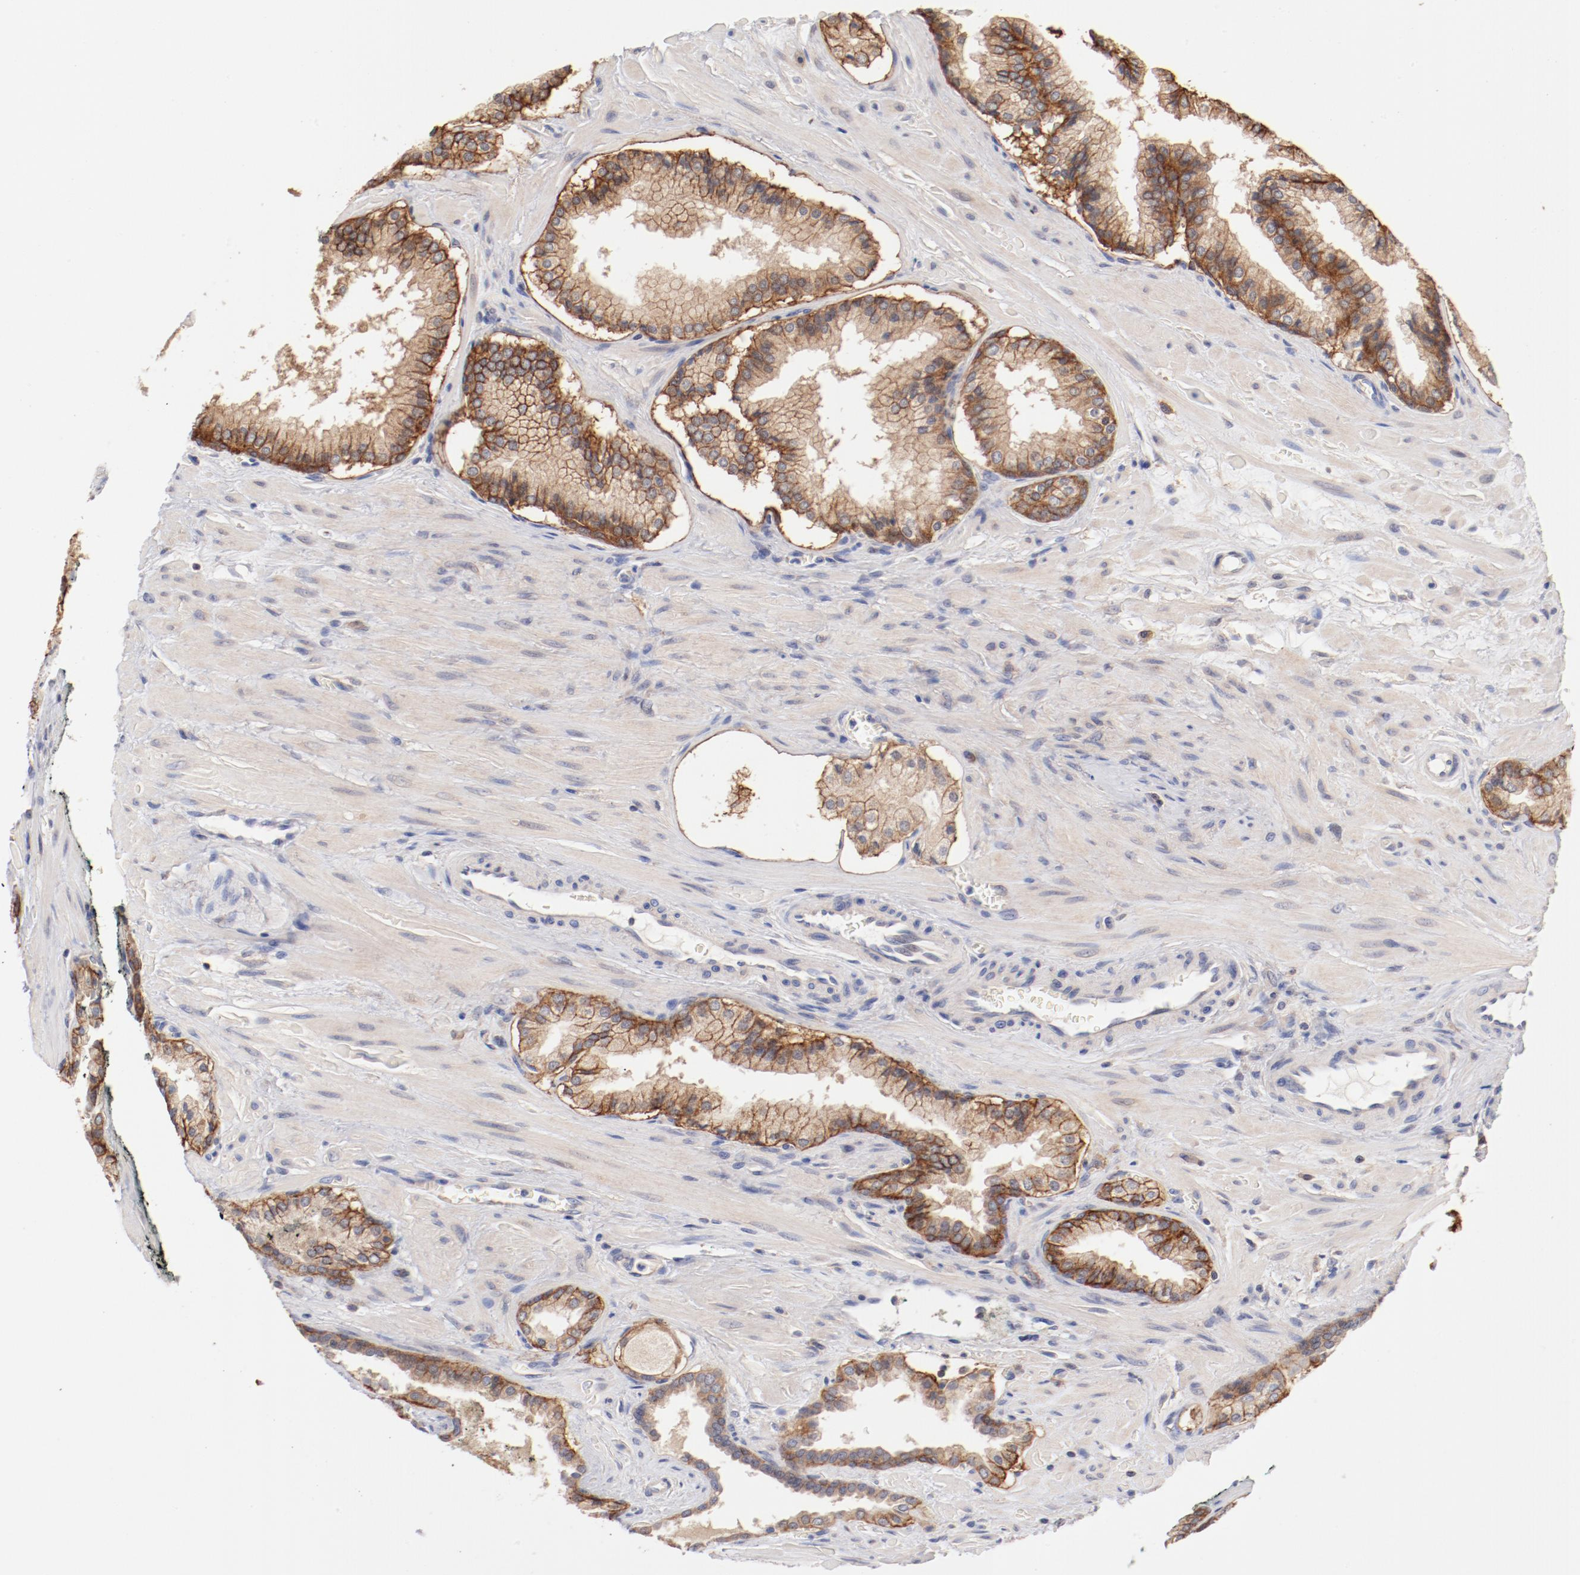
{"staining": {"intensity": "moderate", "quantity": ">75%", "location": "cytoplasmic/membranous"}, "tissue": "prostate cancer", "cell_type": "Tumor cells", "image_type": "cancer", "snomed": [{"axis": "morphology", "description": "Adenocarcinoma, Medium grade"}, {"axis": "topography", "description": "Prostate"}], "caption": "A medium amount of moderate cytoplasmic/membranous expression is appreciated in approximately >75% of tumor cells in prostate medium-grade adenocarcinoma tissue.", "gene": "SETD3", "patient": {"sex": "male", "age": 60}}